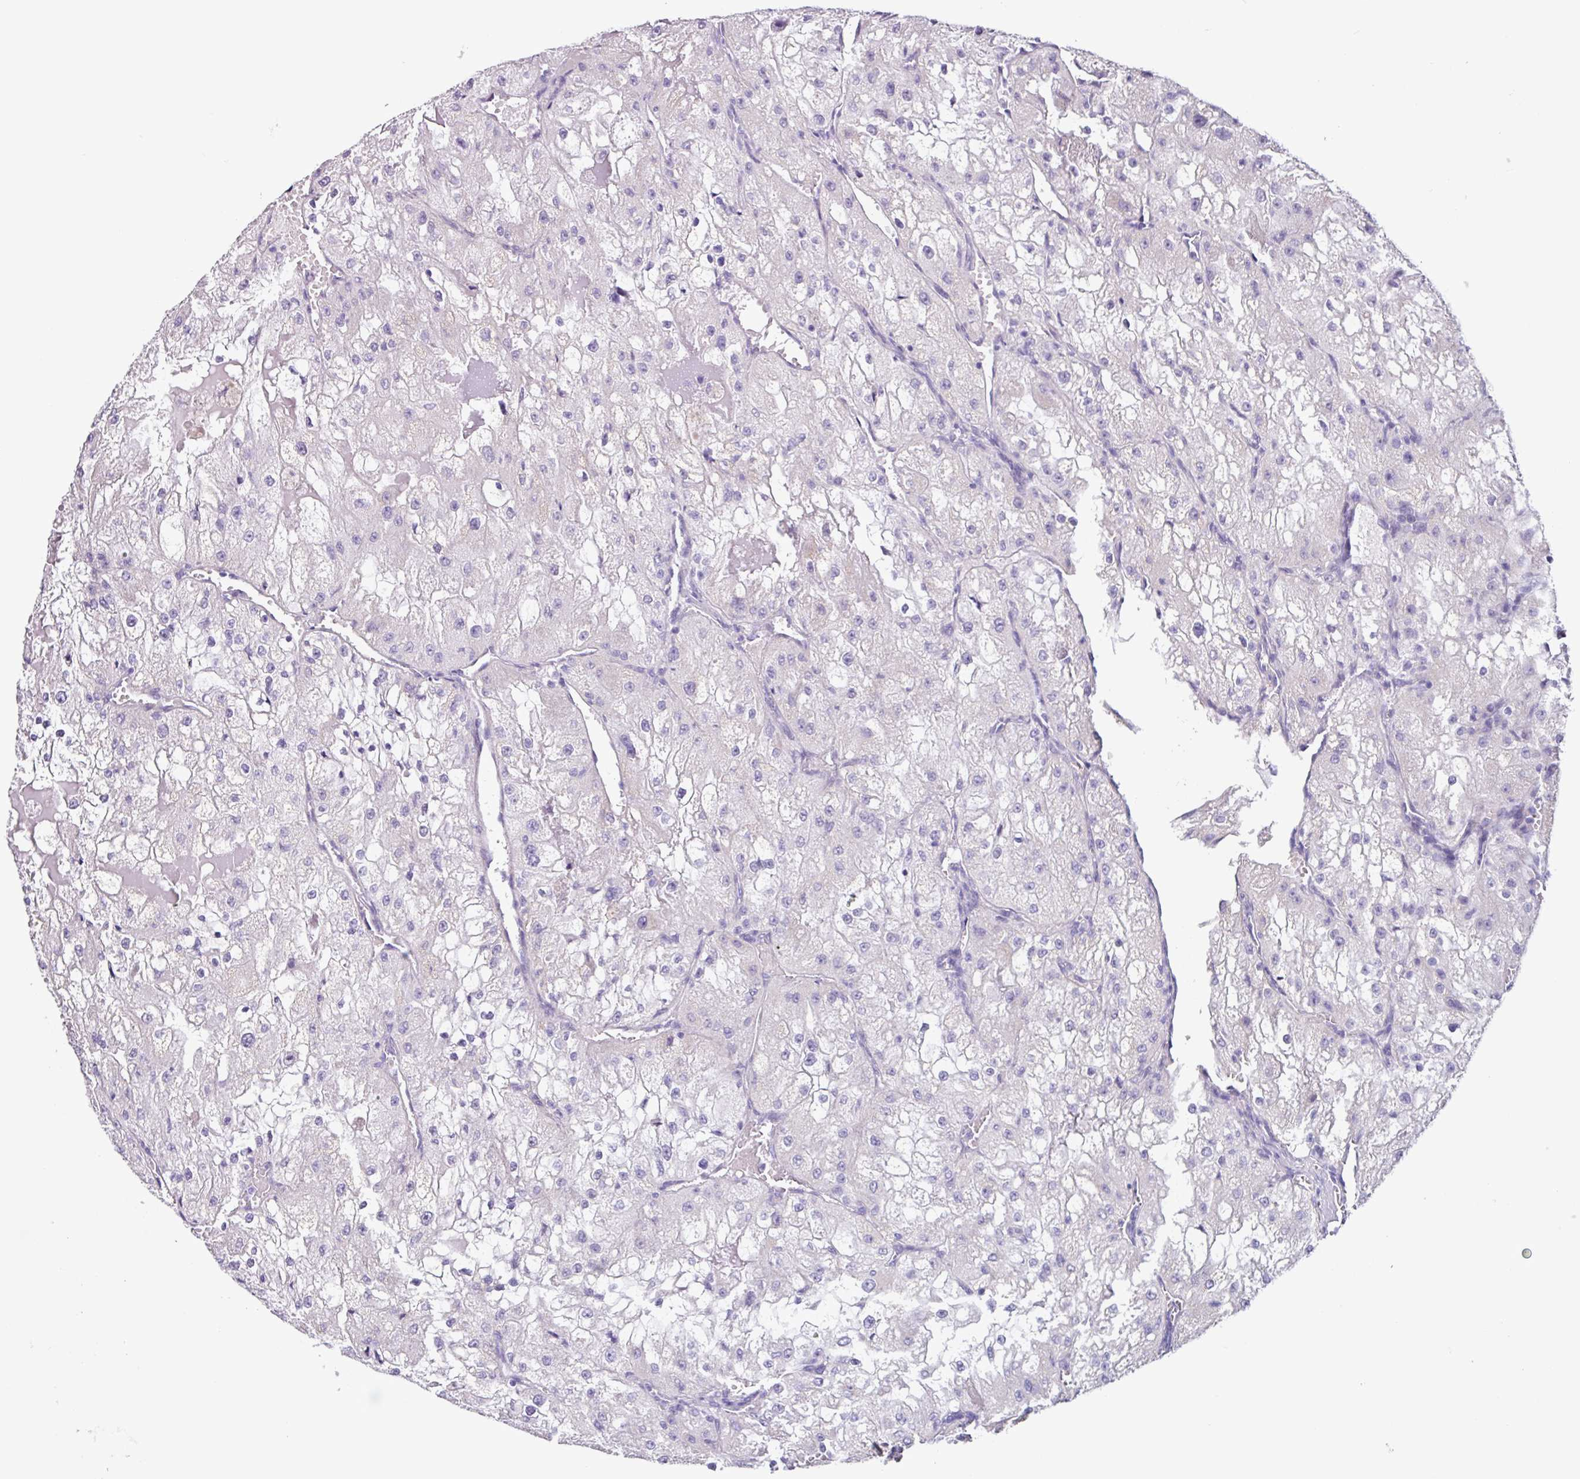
{"staining": {"intensity": "negative", "quantity": "none", "location": "none"}, "tissue": "renal cancer", "cell_type": "Tumor cells", "image_type": "cancer", "snomed": [{"axis": "morphology", "description": "Adenocarcinoma, NOS"}, {"axis": "topography", "description": "Kidney"}], "caption": "Immunohistochemistry histopathology image of human adenocarcinoma (renal) stained for a protein (brown), which displays no staining in tumor cells. (DAB IHC visualized using brightfield microscopy, high magnification).", "gene": "OTX1", "patient": {"sex": "female", "age": 74}}